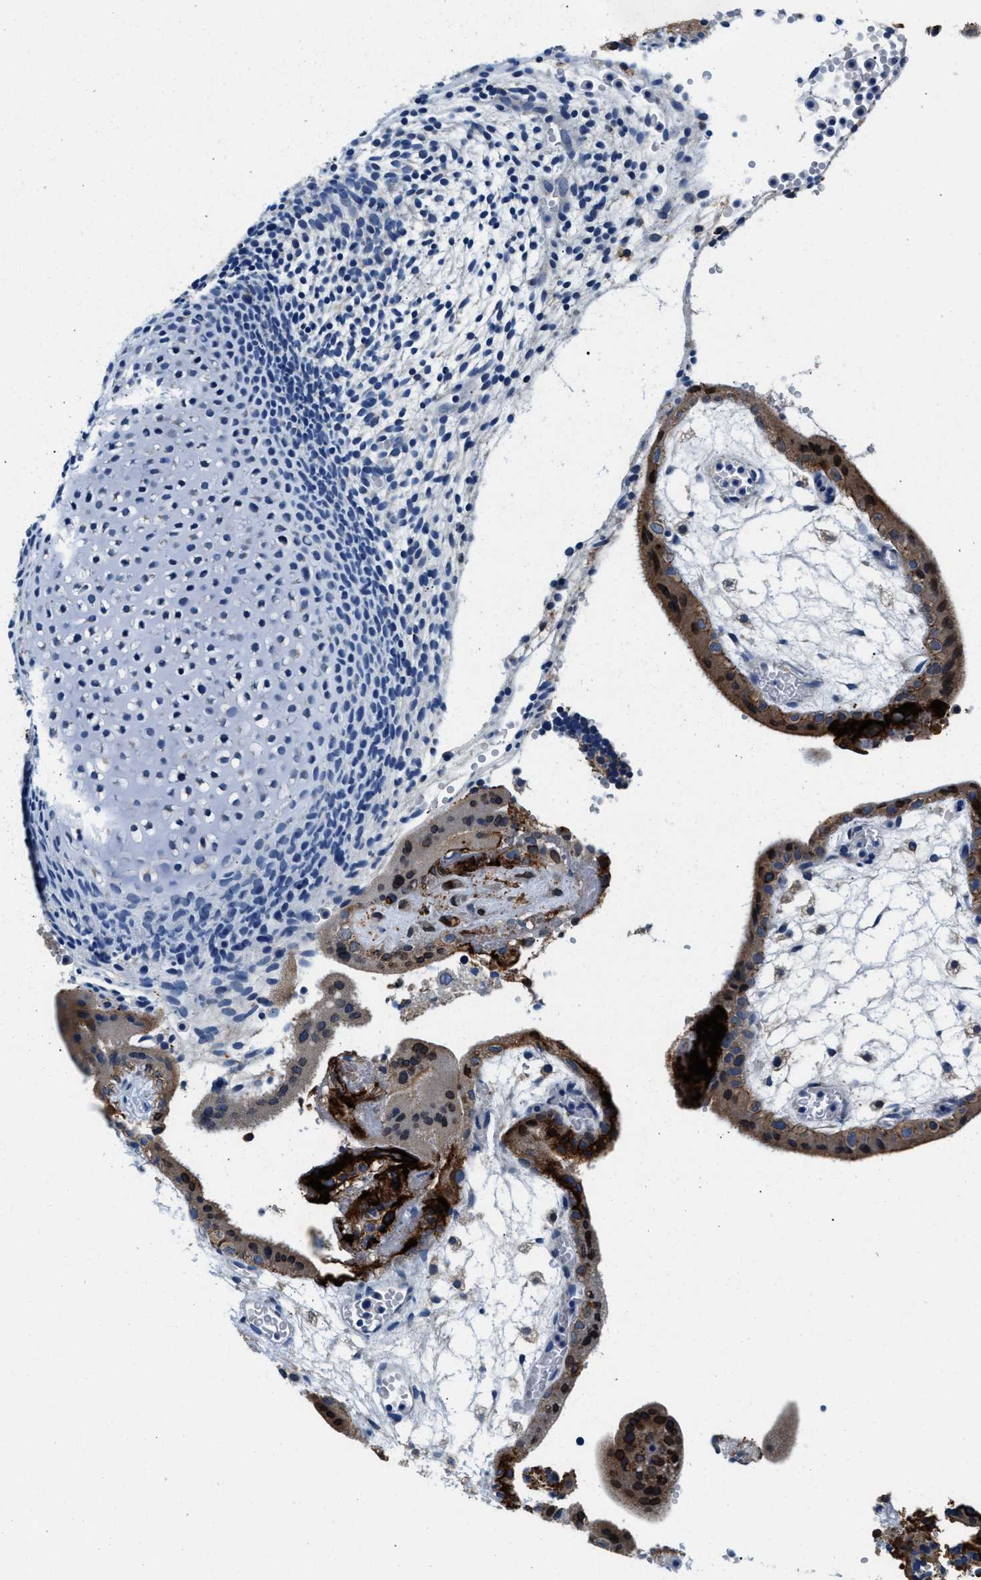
{"staining": {"intensity": "moderate", "quantity": ">75%", "location": "cytoplasmic/membranous"}, "tissue": "placenta", "cell_type": "Trophoblastic cells", "image_type": "normal", "snomed": [{"axis": "morphology", "description": "Normal tissue, NOS"}, {"axis": "topography", "description": "Placenta"}], "caption": "Immunohistochemistry micrograph of normal placenta: placenta stained using immunohistochemistry (IHC) displays medium levels of moderate protein expression localized specifically in the cytoplasmic/membranous of trophoblastic cells, appearing as a cytoplasmic/membranous brown color.", "gene": "SLFN11", "patient": {"sex": "female", "age": 18}}